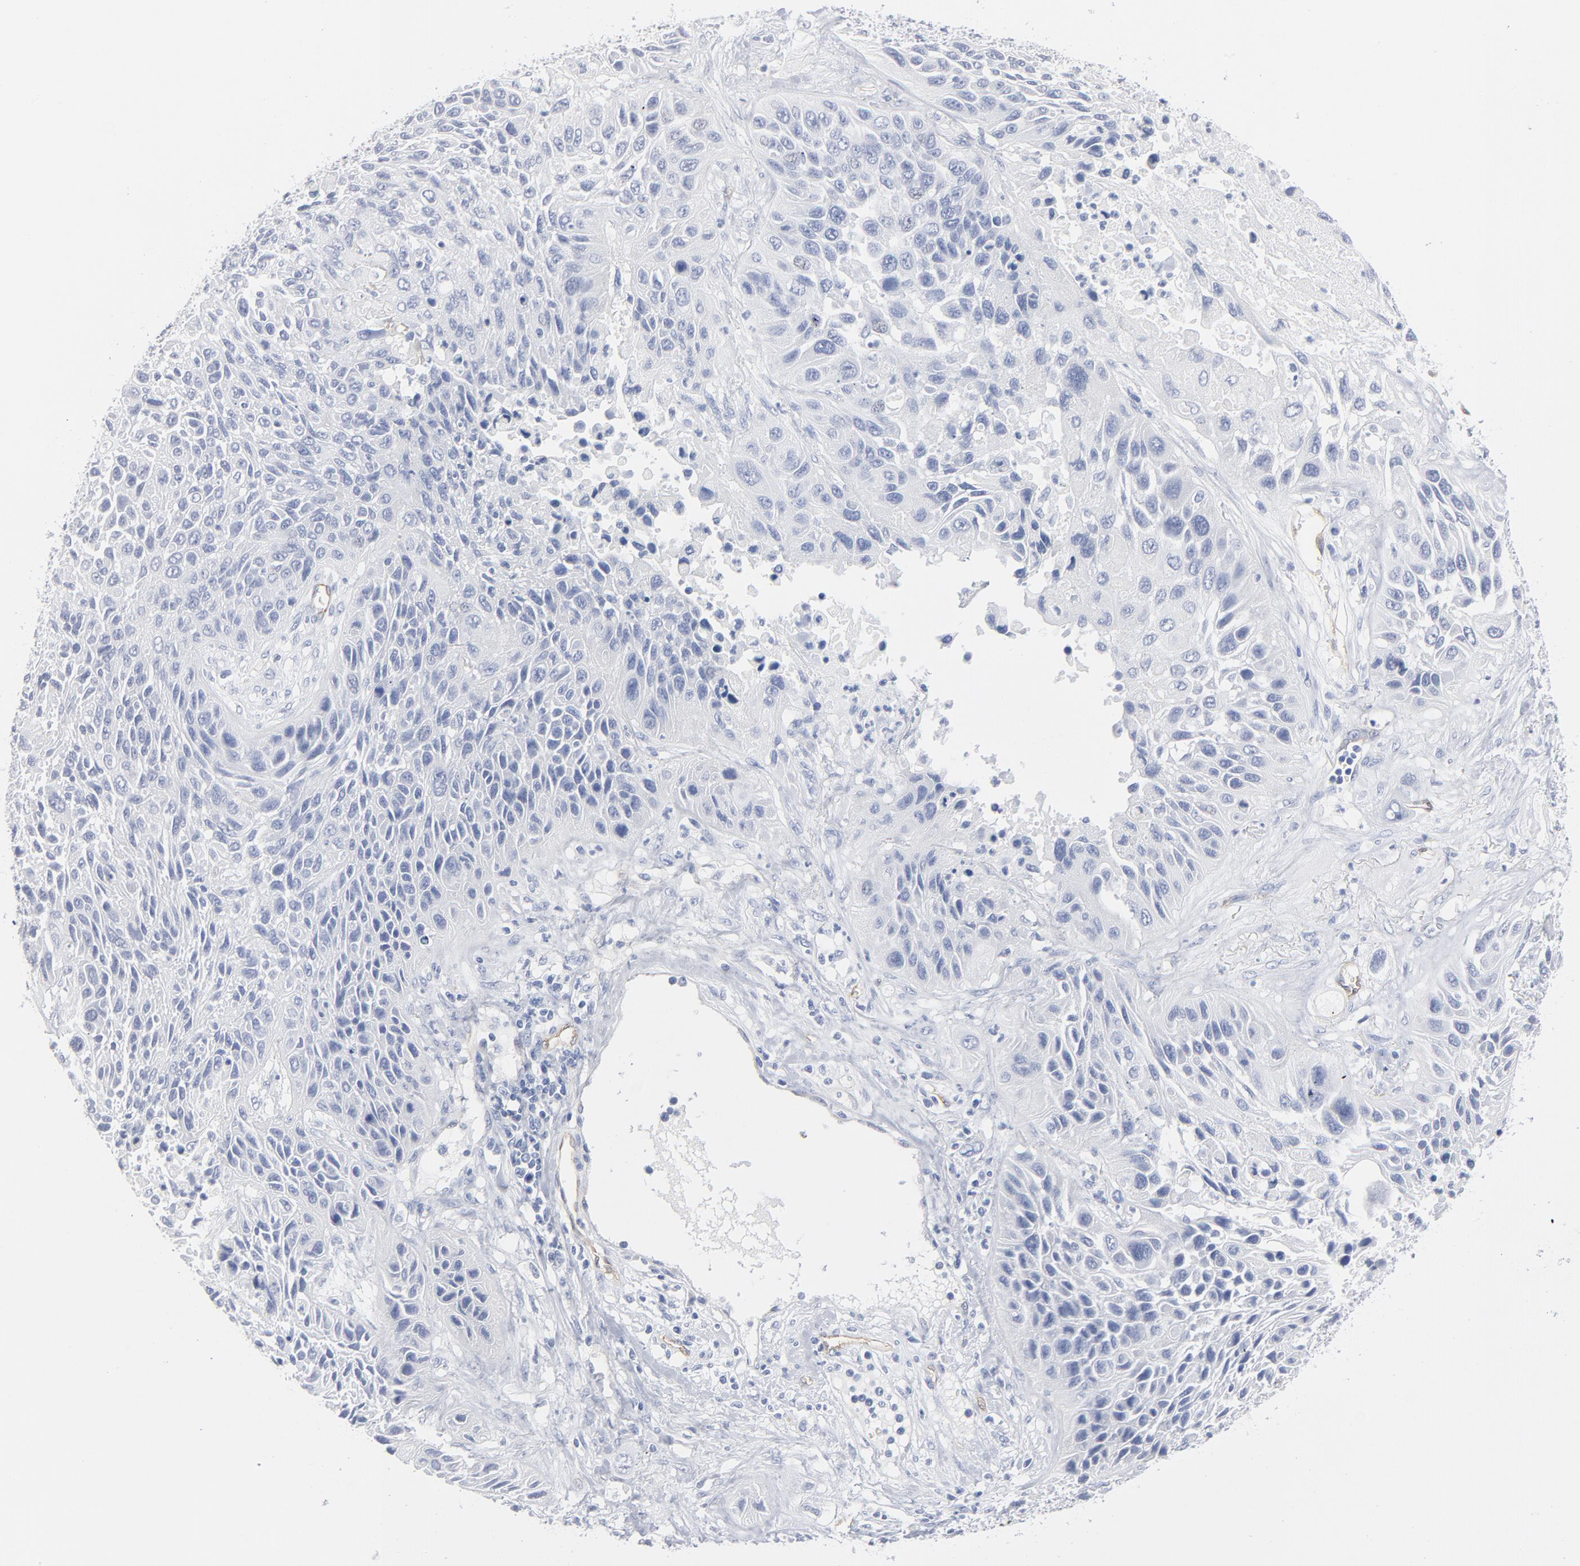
{"staining": {"intensity": "negative", "quantity": "none", "location": "none"}, "tissue": "lung cancer", "cell_type": "Tumor cells", "image_type": "cancer", "snomed": [{"axis": "morphology", "description": "Squamous cell carcinoma, NOS"}, {"axis": "topography", "description": "Lung"}], "caption": "Tumor cells are negative for brown protein staining in lung cancer (squamous cell carcinoma).", "gene": "SHANK3", "patient": {"sex": "female", "age": 76}}